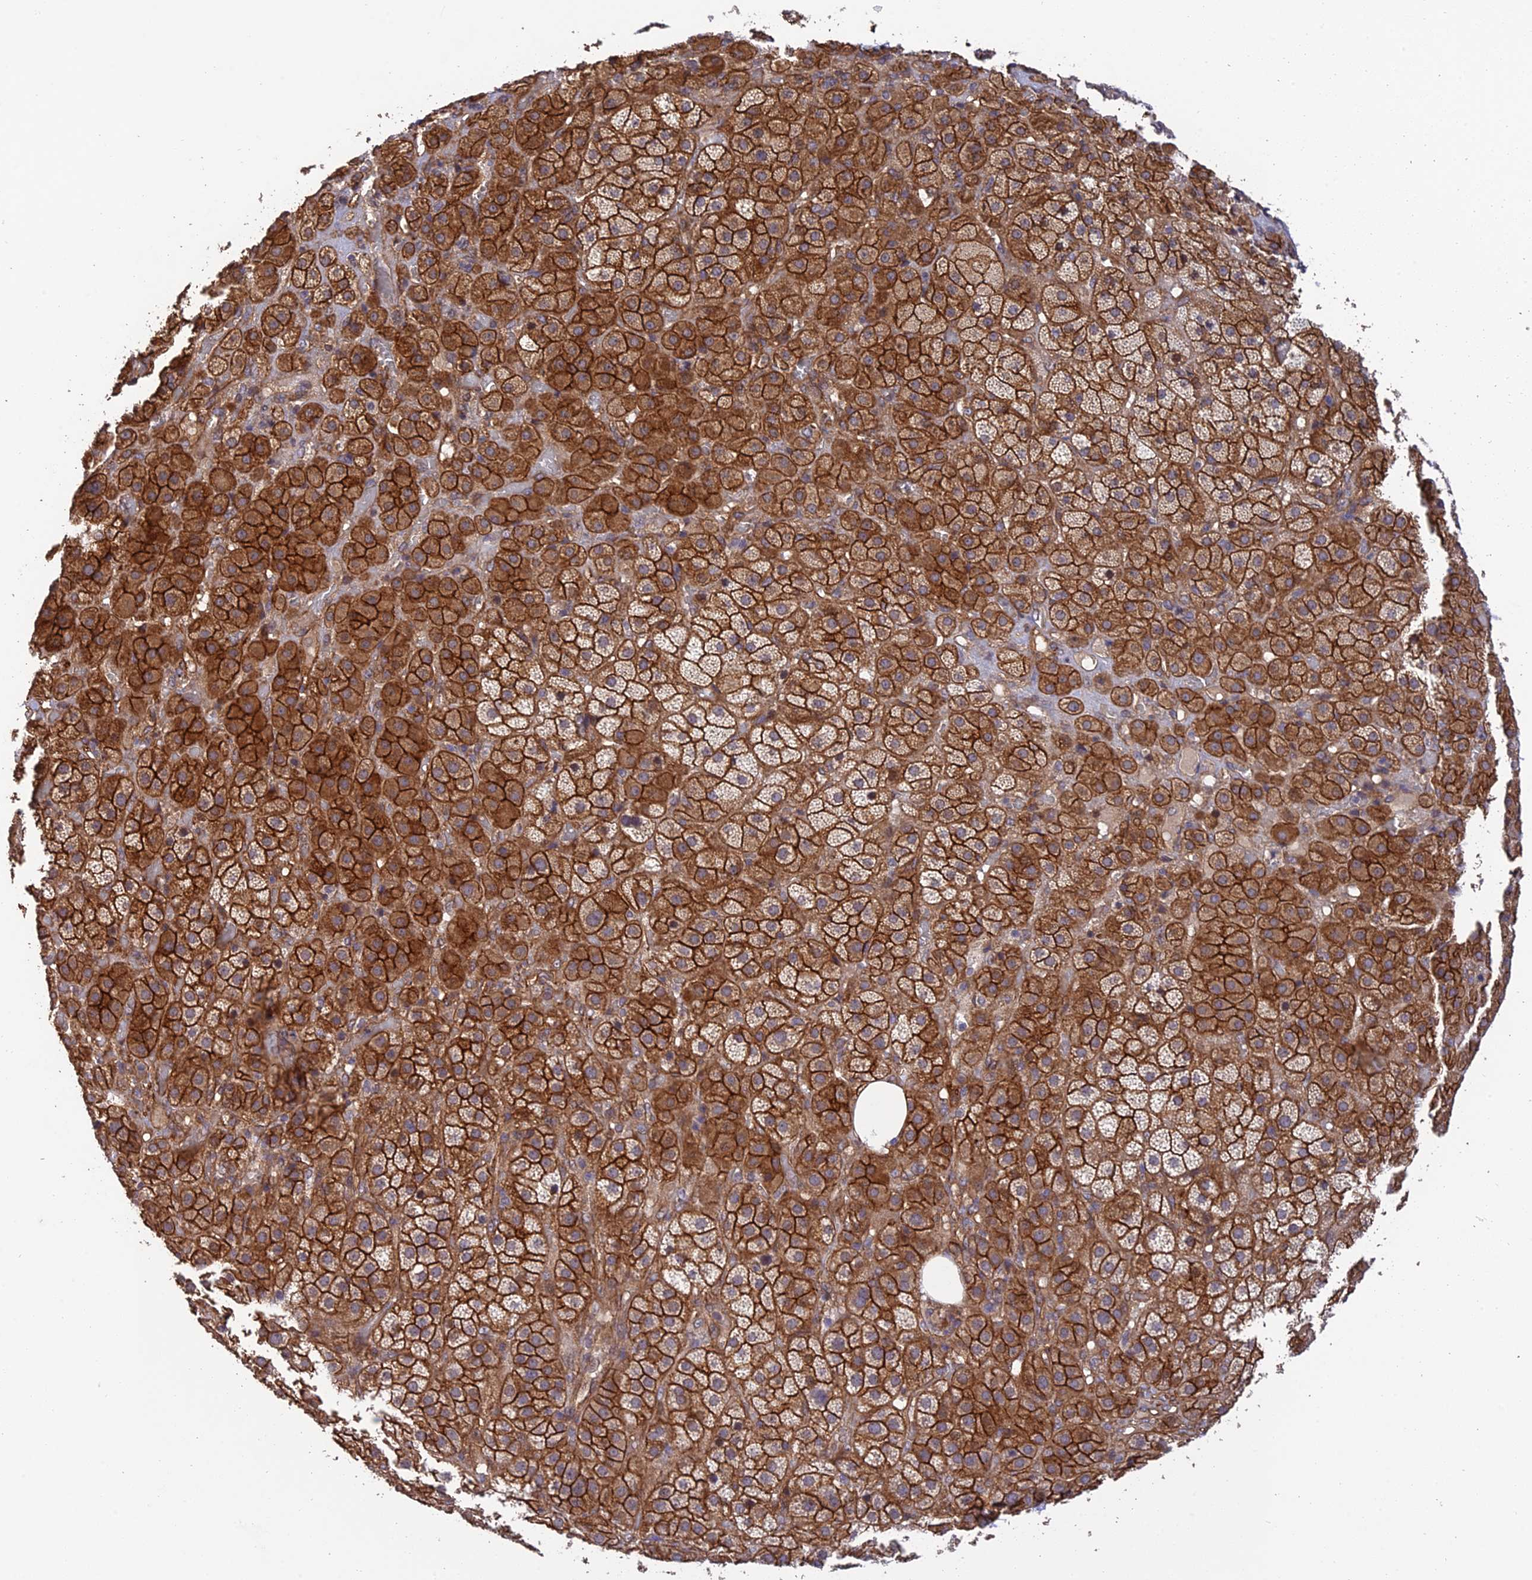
{"staining": {"intensity": "strong", "quantity": ">75%", "location": "cytoplasmic/membranous"}, "tissue": "adrenal gland", "cell_type": "Glandular cells", "image_type": "normal", "snomed": [{"axis": "morphology", "description": "Normal tissue, NOS"}, {"axis": "topography", "description": "Adrenal gland"}], "caption": "Protein expression analysis of benign human adrenal gland reveals strong cytoplasmic/membranous positivity in approximately >75% of glandular cells. The staining was performed using DAB, with brown indicating positive protein expression. Nuclei are stained blue with hematoxylin.", "gene": "HOMER2", "patient": {"sex": "male", "age": 57}}